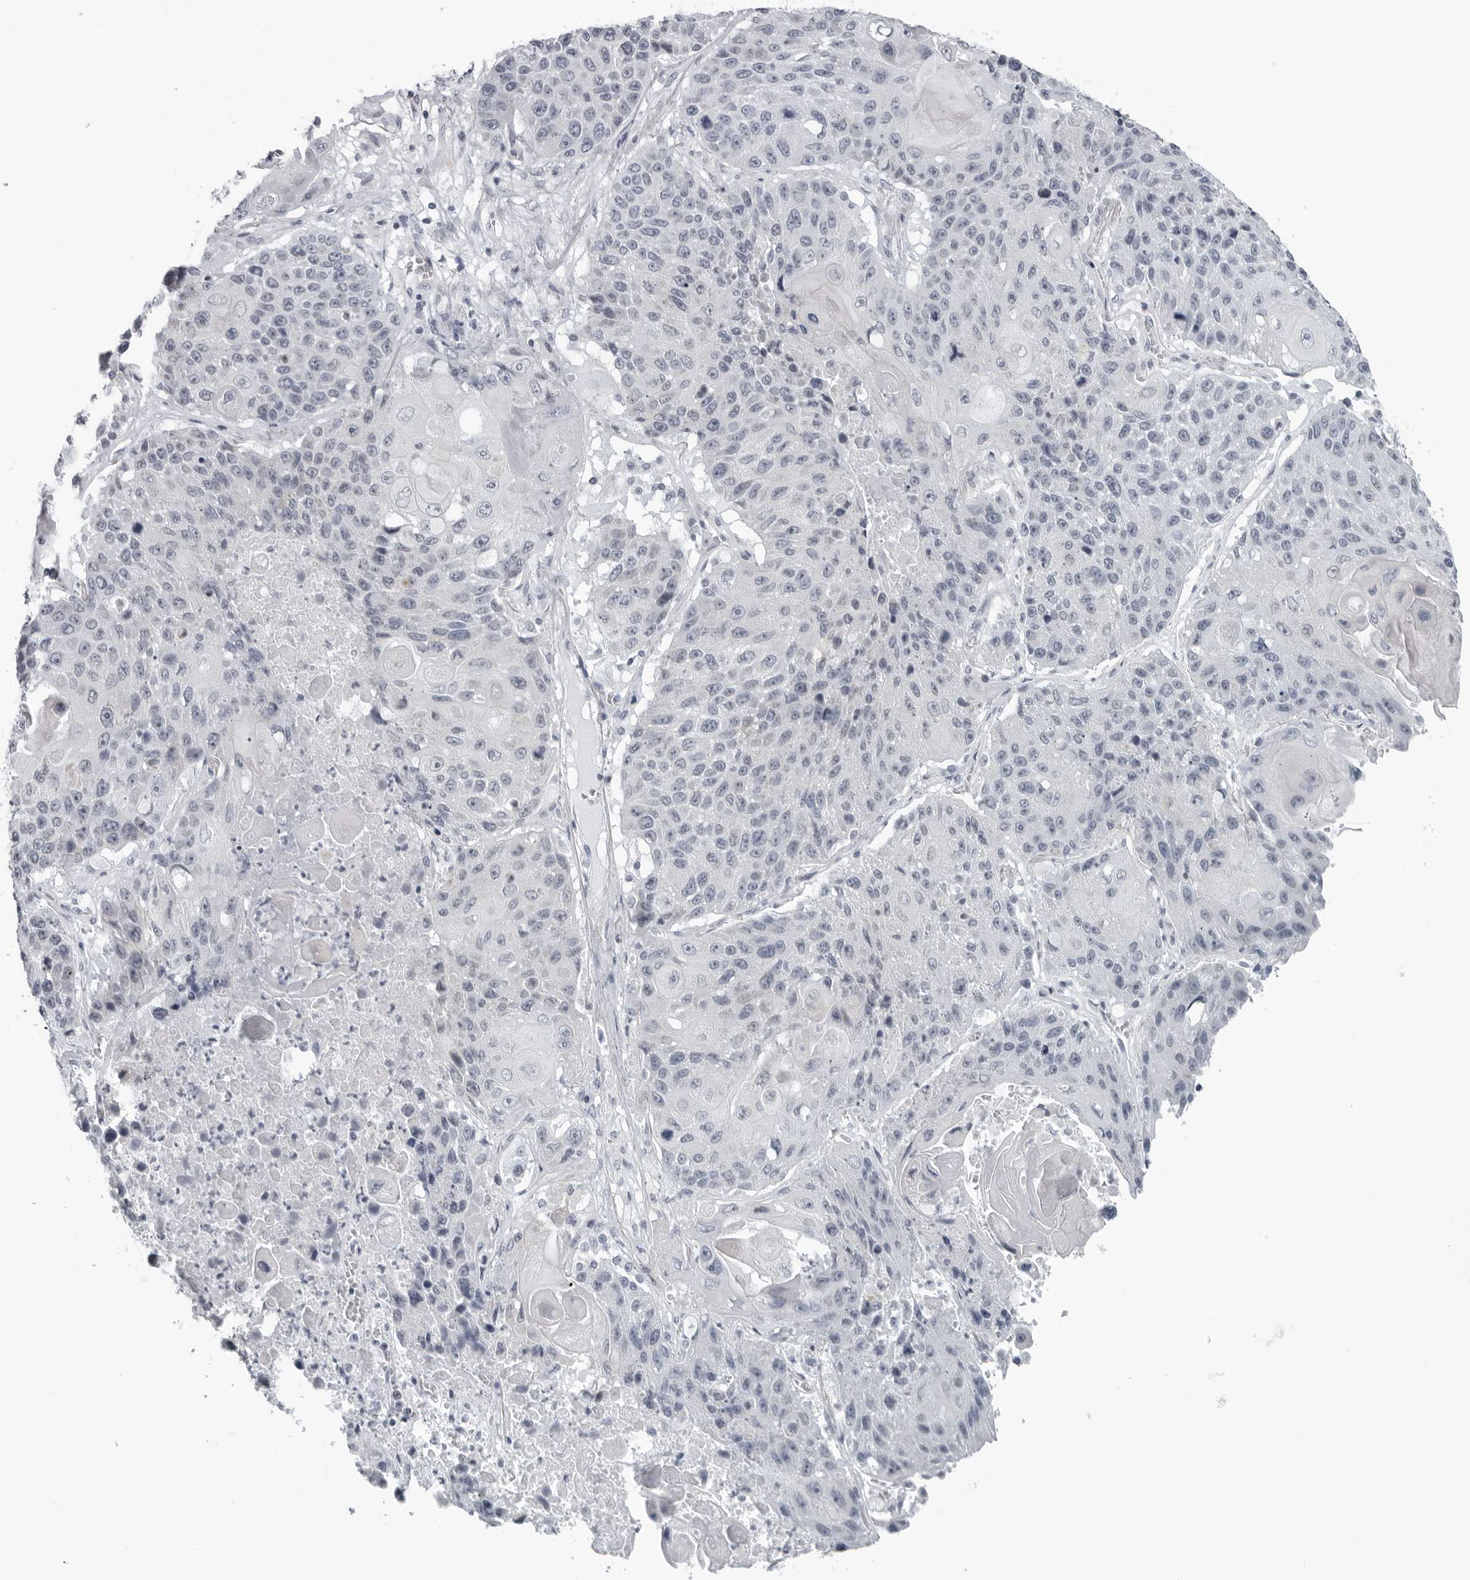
{"staining": {"intensity": "negative", "quantity": "none", "location": "none"}, "tissue": "lung cancer", "cell_type": "Tumor cells", "image_type": "cancer", "snomed": [{"axis": "morphology", "description": "Squamous cell carcinoma, NOS"}, {"axis": "topography", "description": "Lung"}], "caption": "Tumor cells are negative for brown protein staining in lung cancer (squamous cell carcinoma). (DAB (3,3'-diaminobenzidine) immunohistochemistry (IHC) with hematoxylin counter stain).", "gene": "OPLAH", "patient": {"sex": "male", "age": 61}}